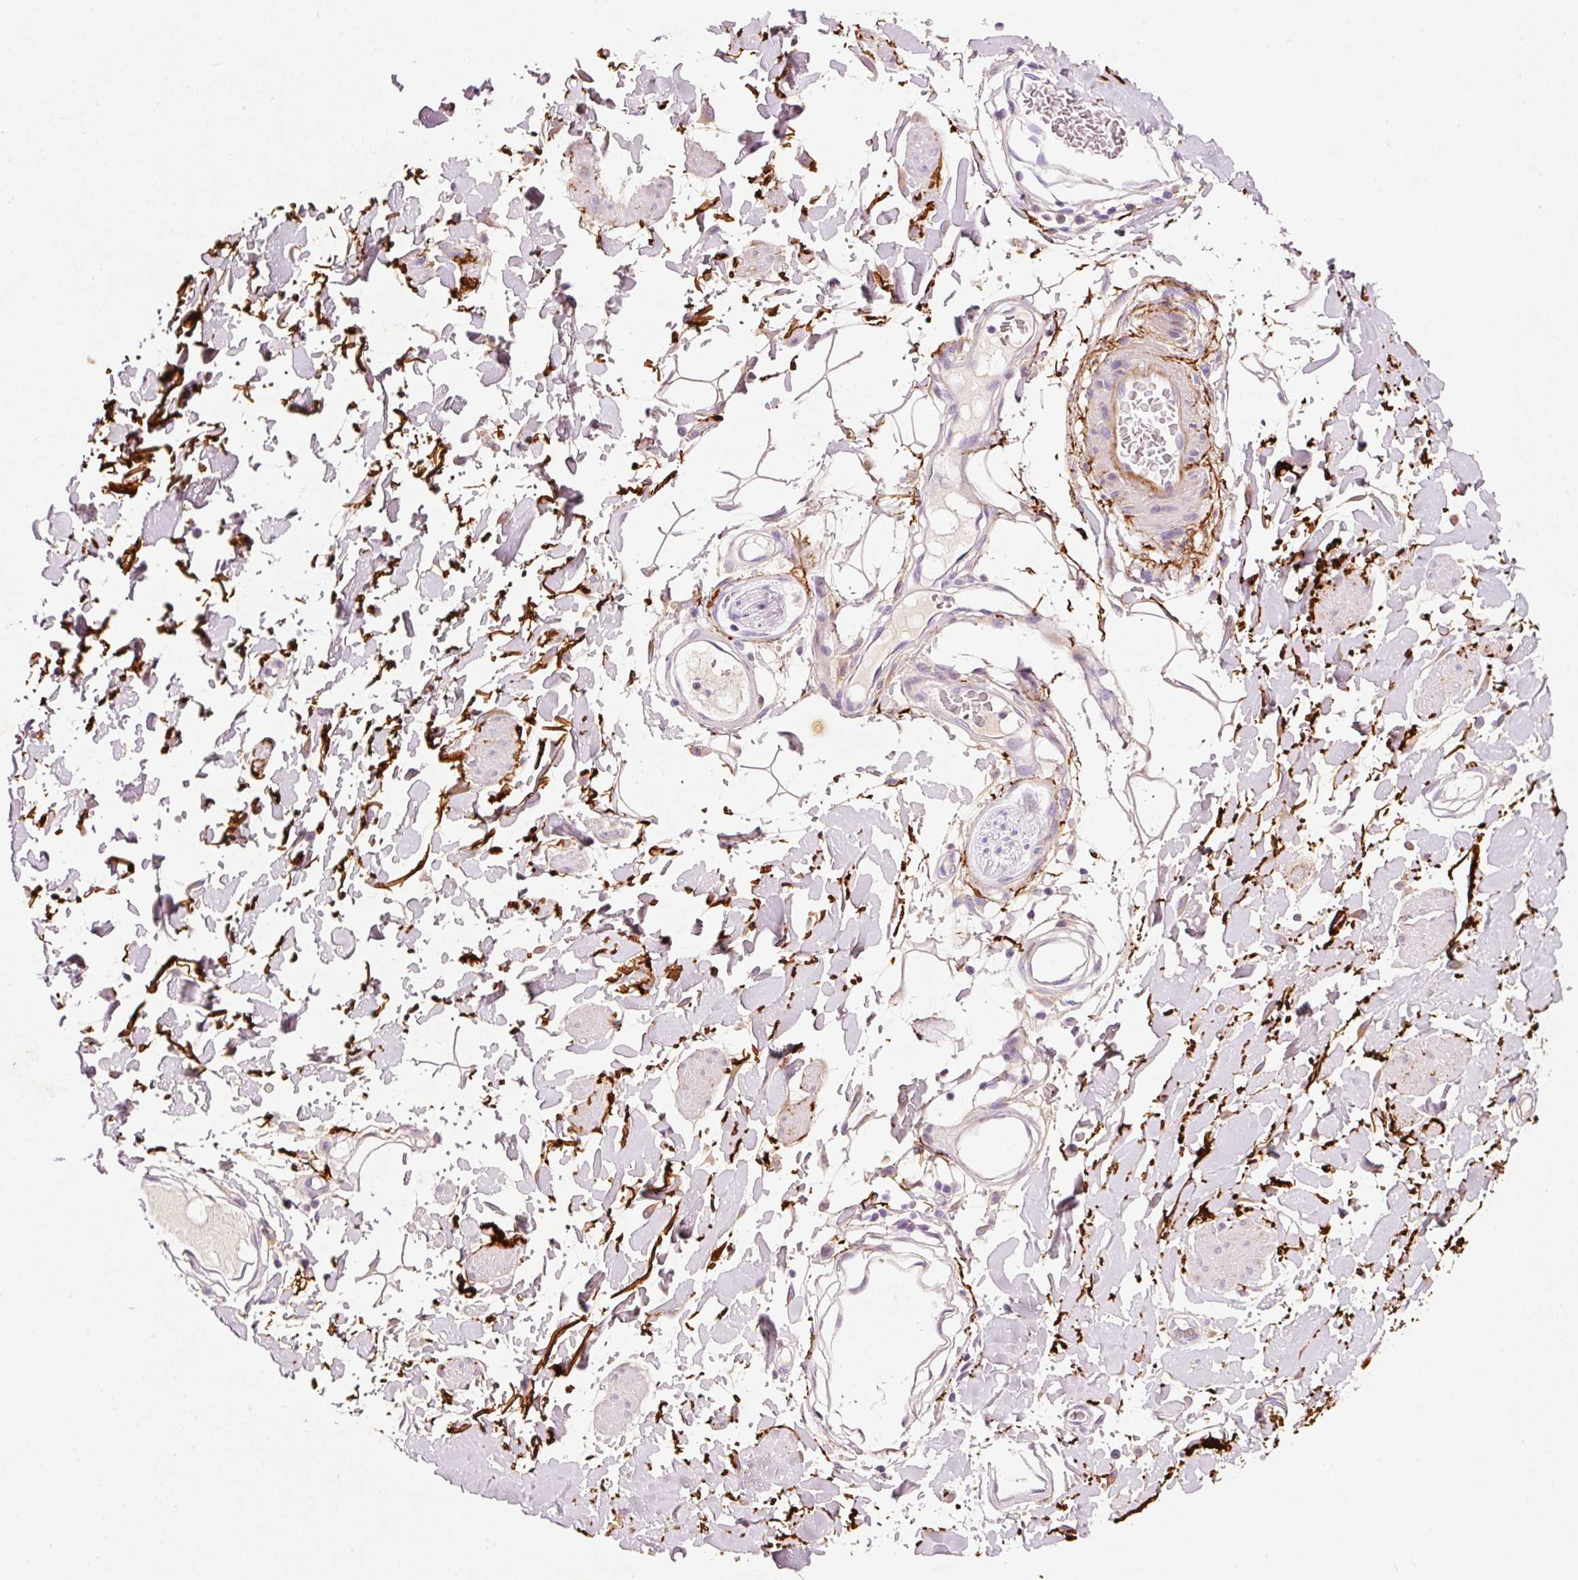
{"staining": {"intensity": "weak", "quantity": "<25%", "location": "cytoplasmic/membranous"}, "tissue": "adipose tissue", "cell_type": "Adipocytes", "image_type": "normal", "snomed": [{"axis": "morphology", "description": "Normal tissue, NOS"}, {"axis": "topography", "description": "Vulva"}, {"axis": "topography", "description": "Peripheral nerve tissue"}], "caption": "Adipocytes are negative for protein expression in benign human adipose tissue. The staining was performed using DAB (3,3'-diaminobenzidine) to visualize the protein expression in brown, while the nuclei were stained in blue with hematoxylin (Magnification: 20x).", "gene": "MFAP4", "patient": {"sex": "female", "age": 68}}